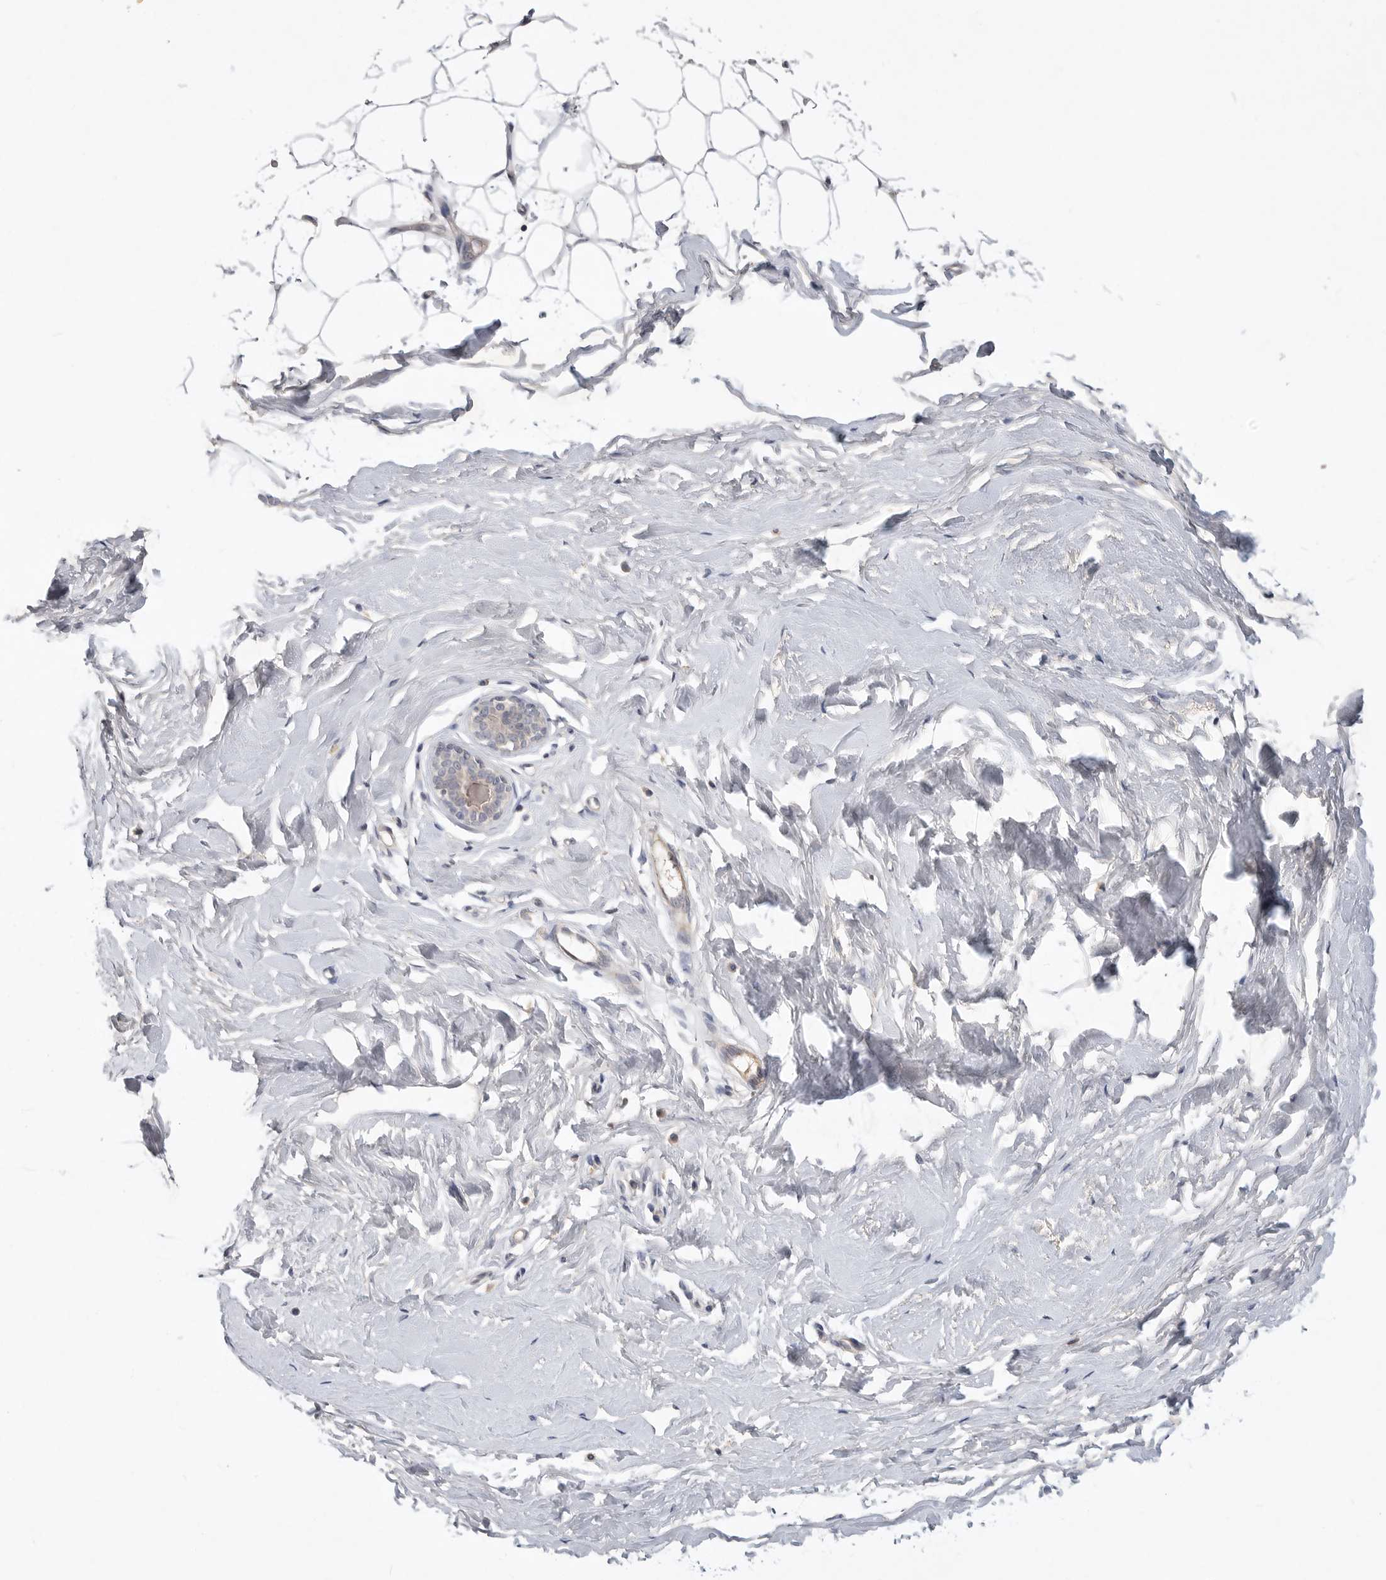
{"staining": {"intensity": "negative", "quantity": "none", "location": "none"}, "tissue": "breast", "cell_type": "Adipocytes", "image_type": "normal", "snomed": [{"axis": "morphology", "description": "Normal tissue, NOS"}, {"axis": "topography", "description": "Breast"}], "caption": "Immunohistochemistry image of normal breast stained for a protein (brown), which shows no positivity in adipocytes.", "gene": "ITGAD", "patient": {"sex": "female", "age": 23}}